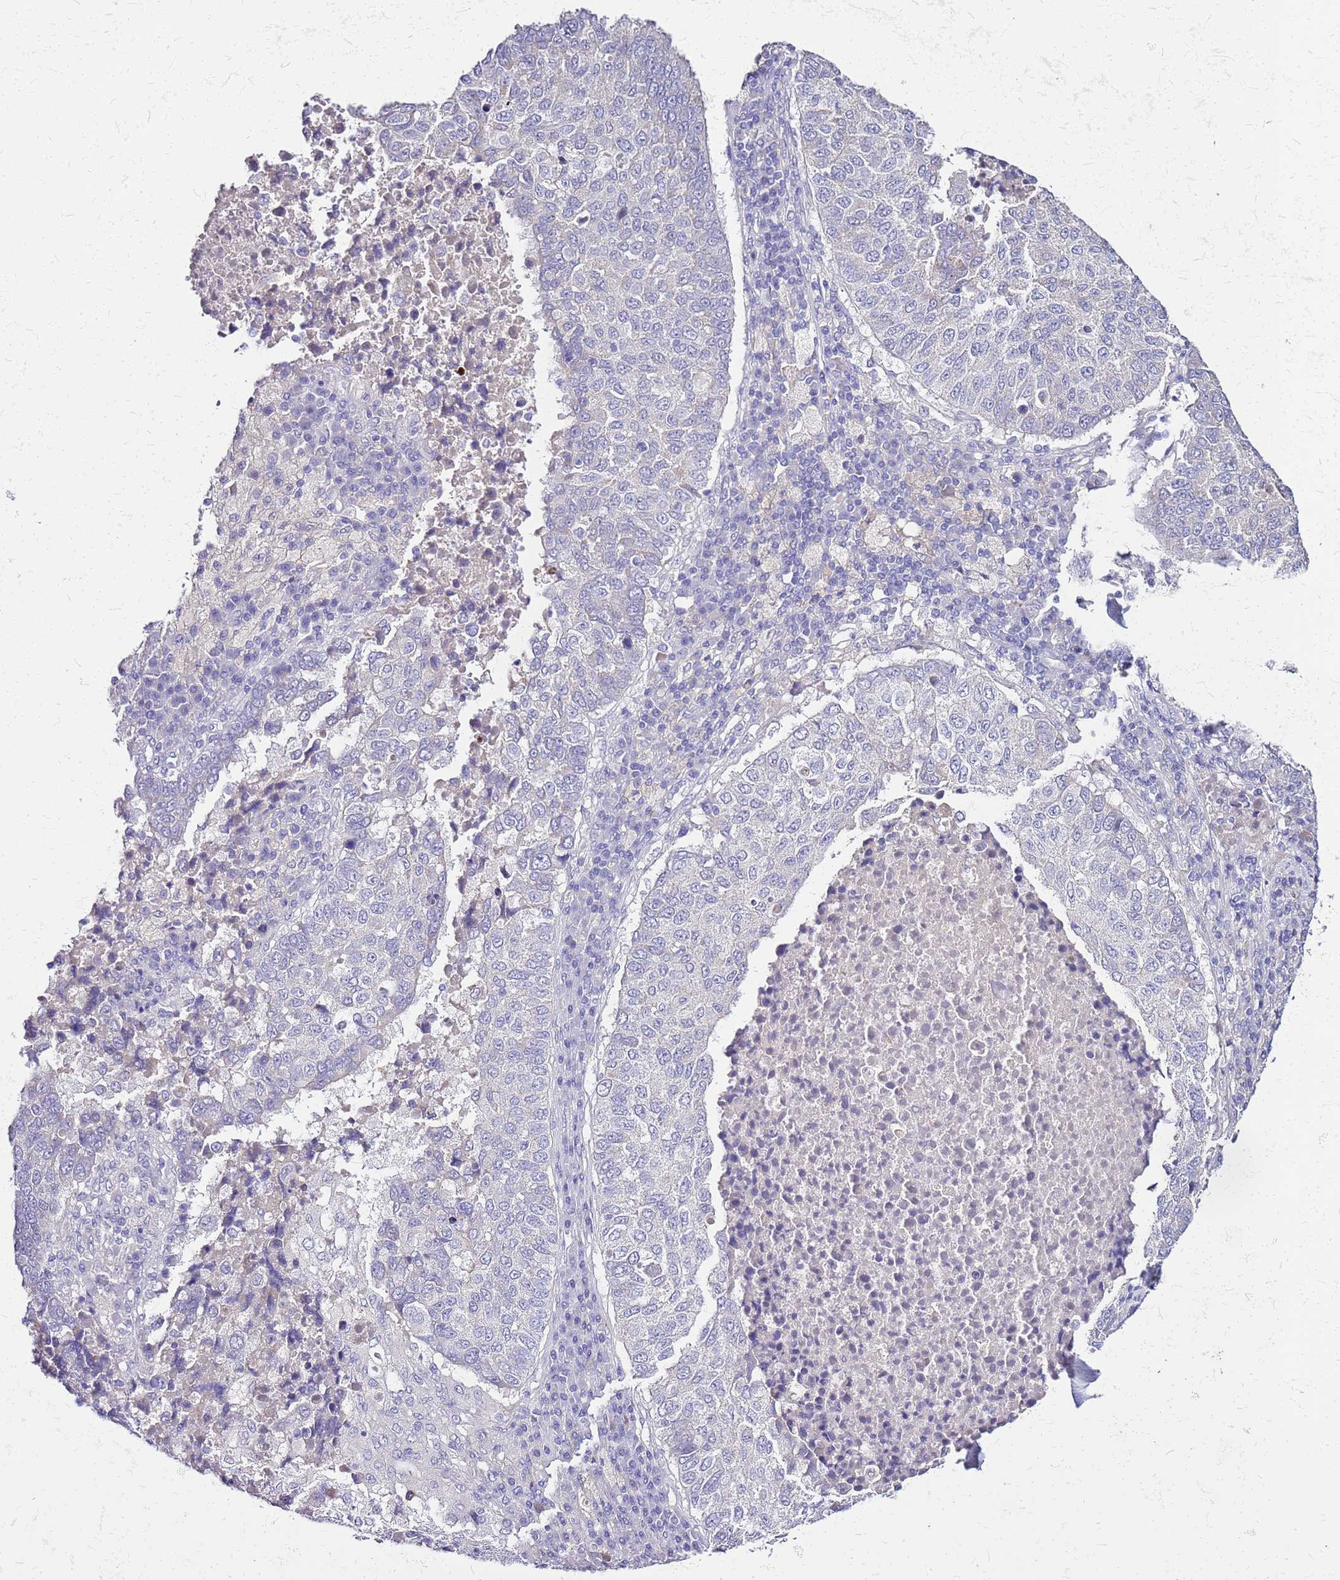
{"staining": {"intensity": "negative", "quantity": "none", "location": "none"}, "tissue": "lung cancer", "cell_type": "Tumor cells", "image_type": "cancer", "snomed": [{"axis": "morphology", "description": "Squamous cell carcinoma, NOS"}, {"axis": "topography", "description": "Lung"}], "caption": "Tumor cells are negative for brown protein staining in lung cancer. (Stains: DAB (3,3'-diaminobenzidine) IHC with hematoxylin counter stain, Microscopy: brightfield microscopy at high magnification).", "gene": "DCDC2B", "patient": {"sex": "male", "age": 73}}